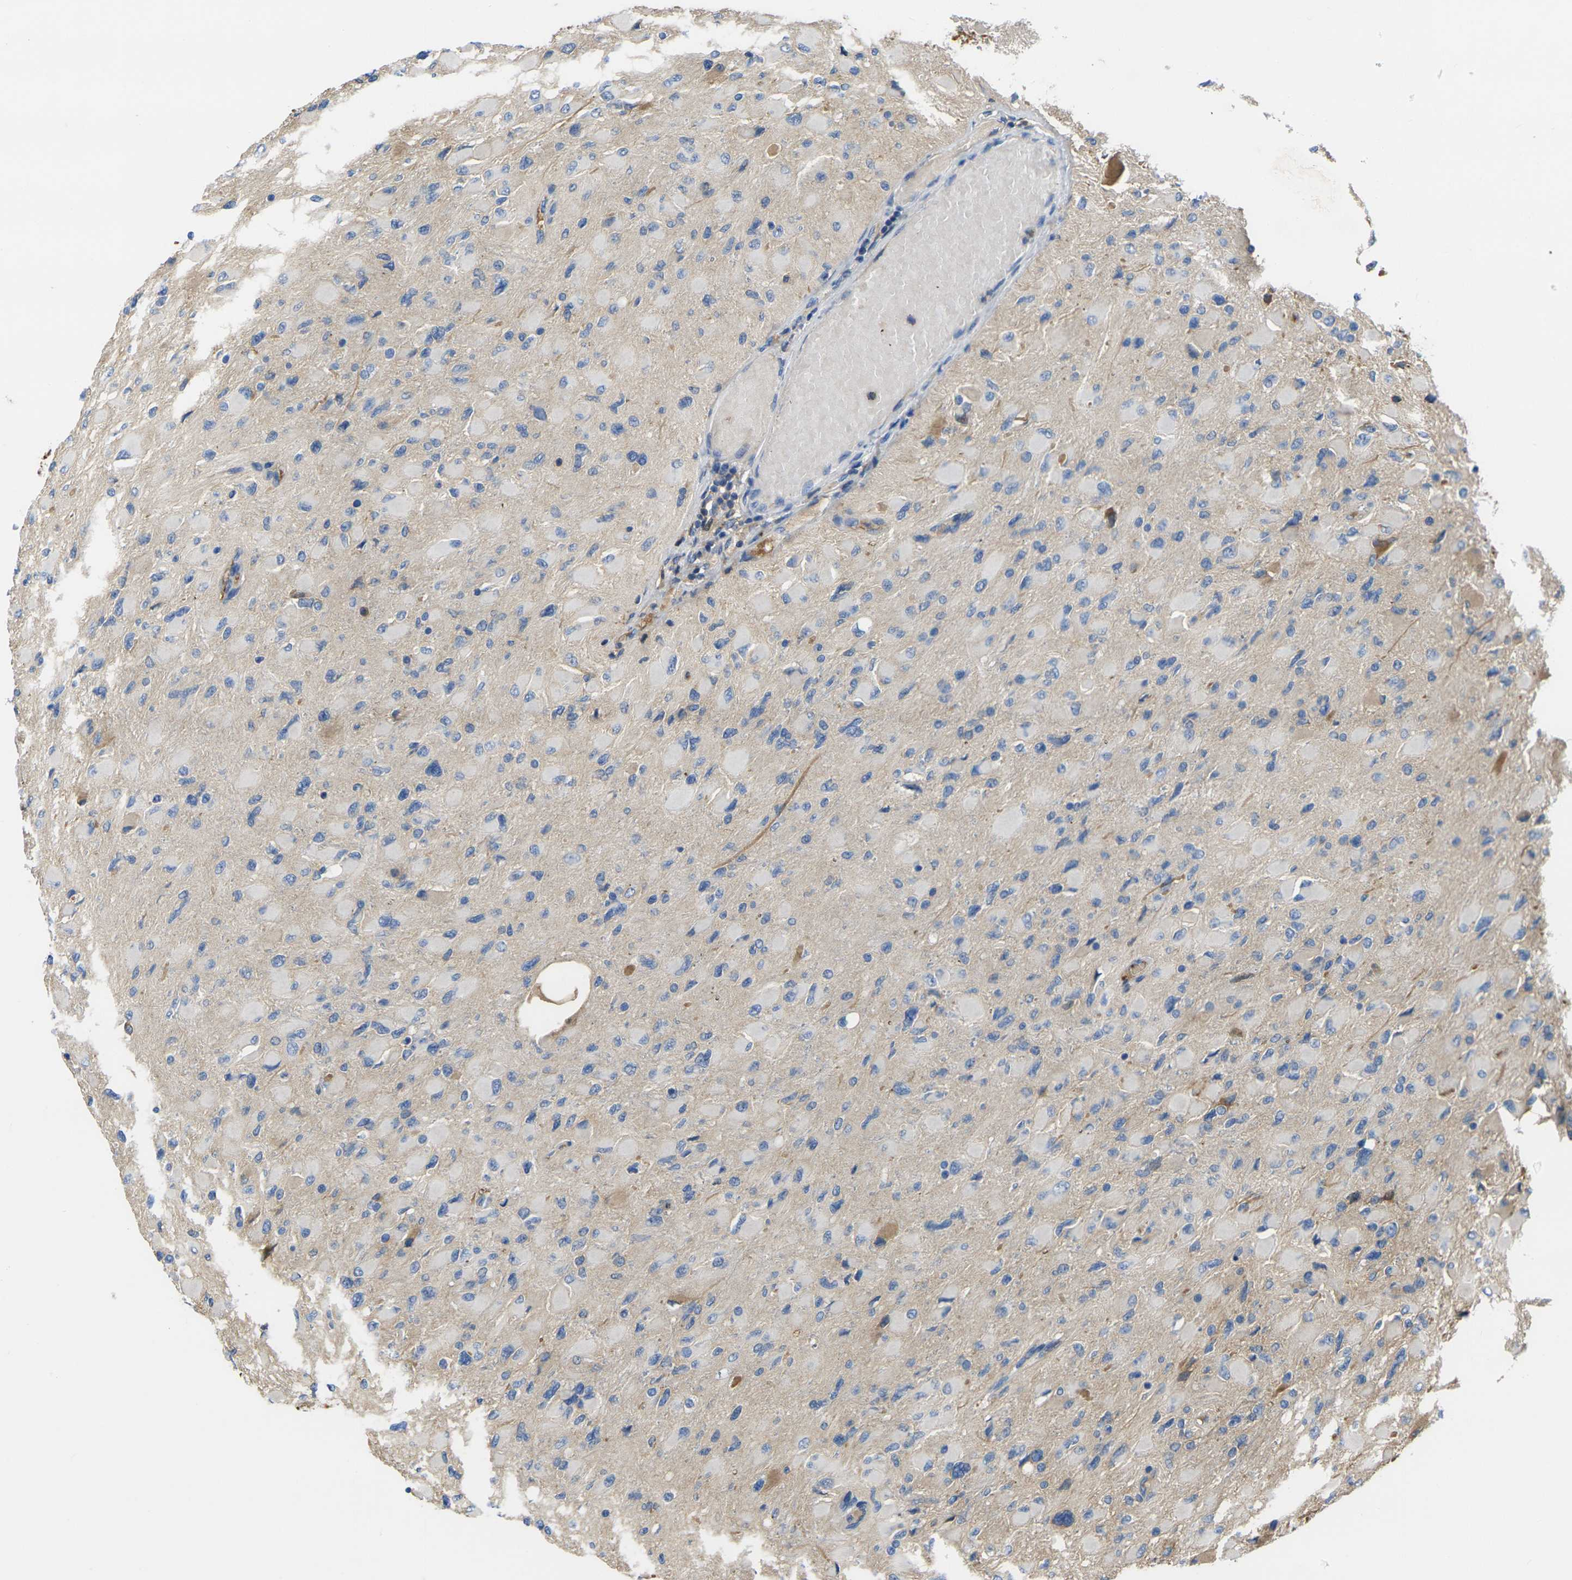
{"staining": {"intensity": "negative", "quantity": "none", "location": "none"}, "tissue": "glioma", "cell_type": "Tumor cells", "image_type": "cancer", "snomed": [{"axis": "morphology", "description": "Glioma, malignant, High grade"}, {"axis": "topography", "description": "Cerebral cortex"}], "caption": "Immunohistochemical staining of glioma exhibits no significant staining in tumor cells. (Brightfield microscopy of DAB IHC at high magnification).", "gene": "GREM2", "patient": {"sex": "female", "age": 36}}